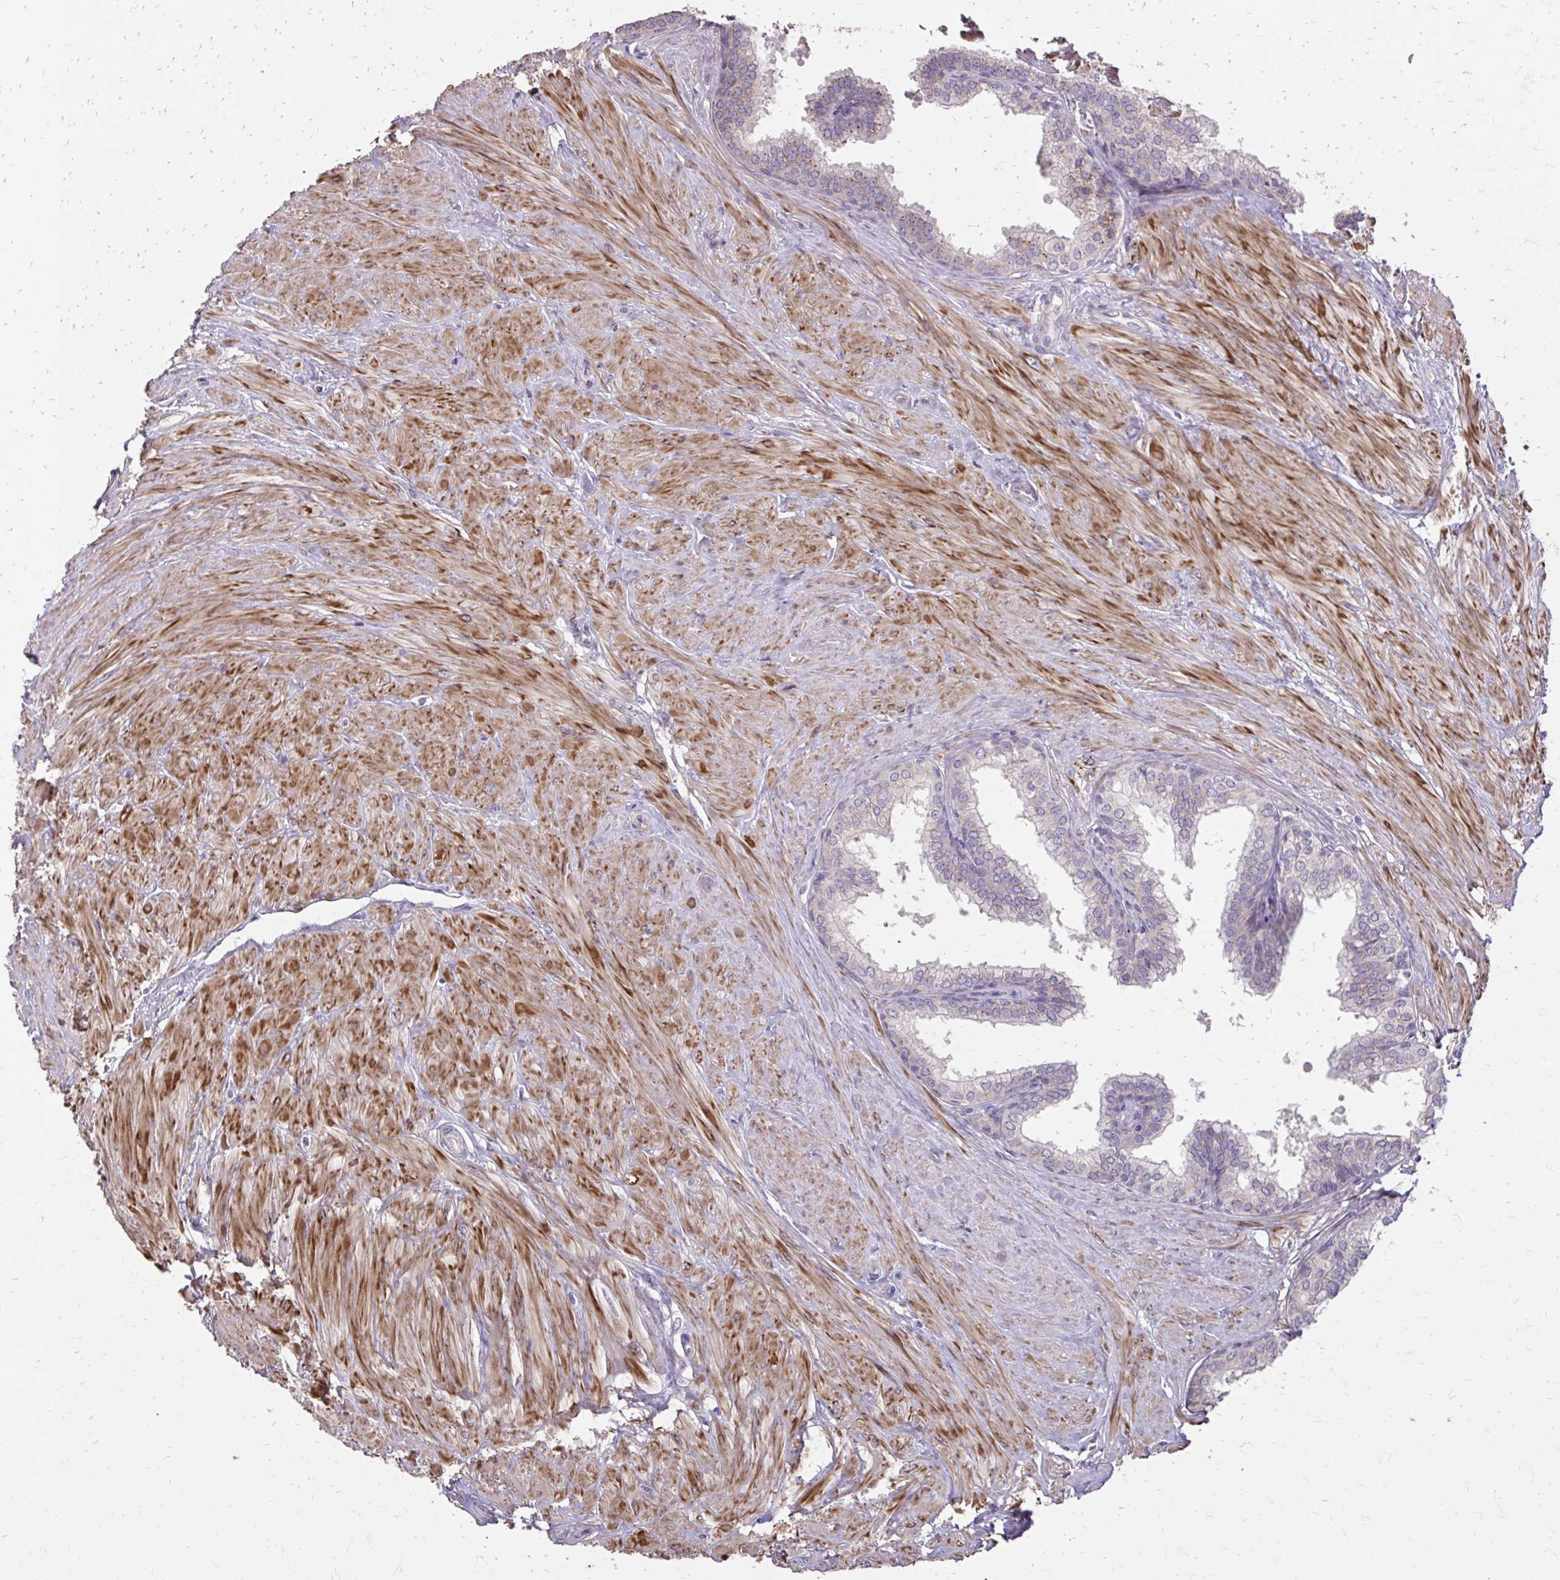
{"staining": {"intensity": "moderate", "quantity": "25%-75%", "location": "cytoplasmic/membranous"}, "tissue": "prostate", "cell_type": "Glandular cells", "image_type": "normal", "snomed": [{"axis": "morphology", "description": "Normal tissue, NOS"}, {"axis": "topography", "description": "Prostate"}, {"axis": "topography", "description": "Peripheral nerve tissue"}], "caption": "Benign prostate was stained to show a protein in brown. There is medium levels of moderate cytoplasmic/membranous positivity in about 25%-75% of glandular cells.", "gene": "MYORG", "patient": {"sex": "male", "age": 55}}